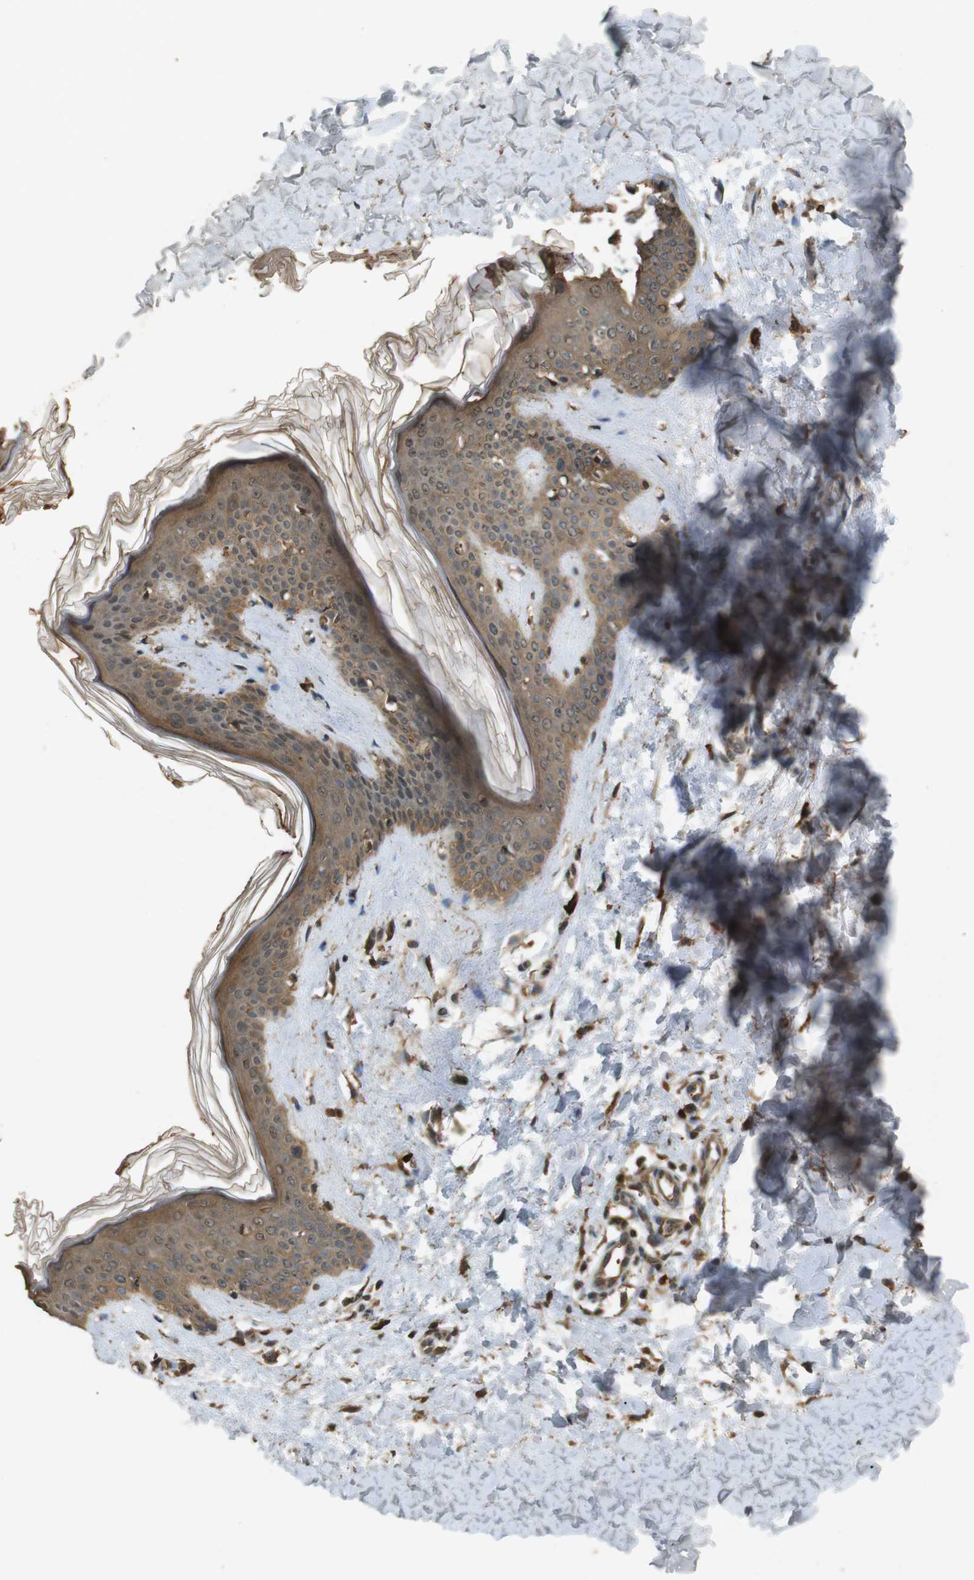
{"staining": {"intensity": "strong", "quantity": ">75%", "location": "cytoplasmic/membranous"}, "tissue": "skin", "cell_type": "Fibroblasts", "image_type": "normal", "snomed": [{"axis": "morphology", "description": "Normal tissue, NOS"}, {"axis": "topography", "description": "Skin"}], "caption": "Skin stained for a protein (brown) exhibits strong cytoplasmic/membranous positive staining in approximately >75% of fibroblasts.", "gene": "TAP1", "patient": {"sex": "female", "age": 41}}